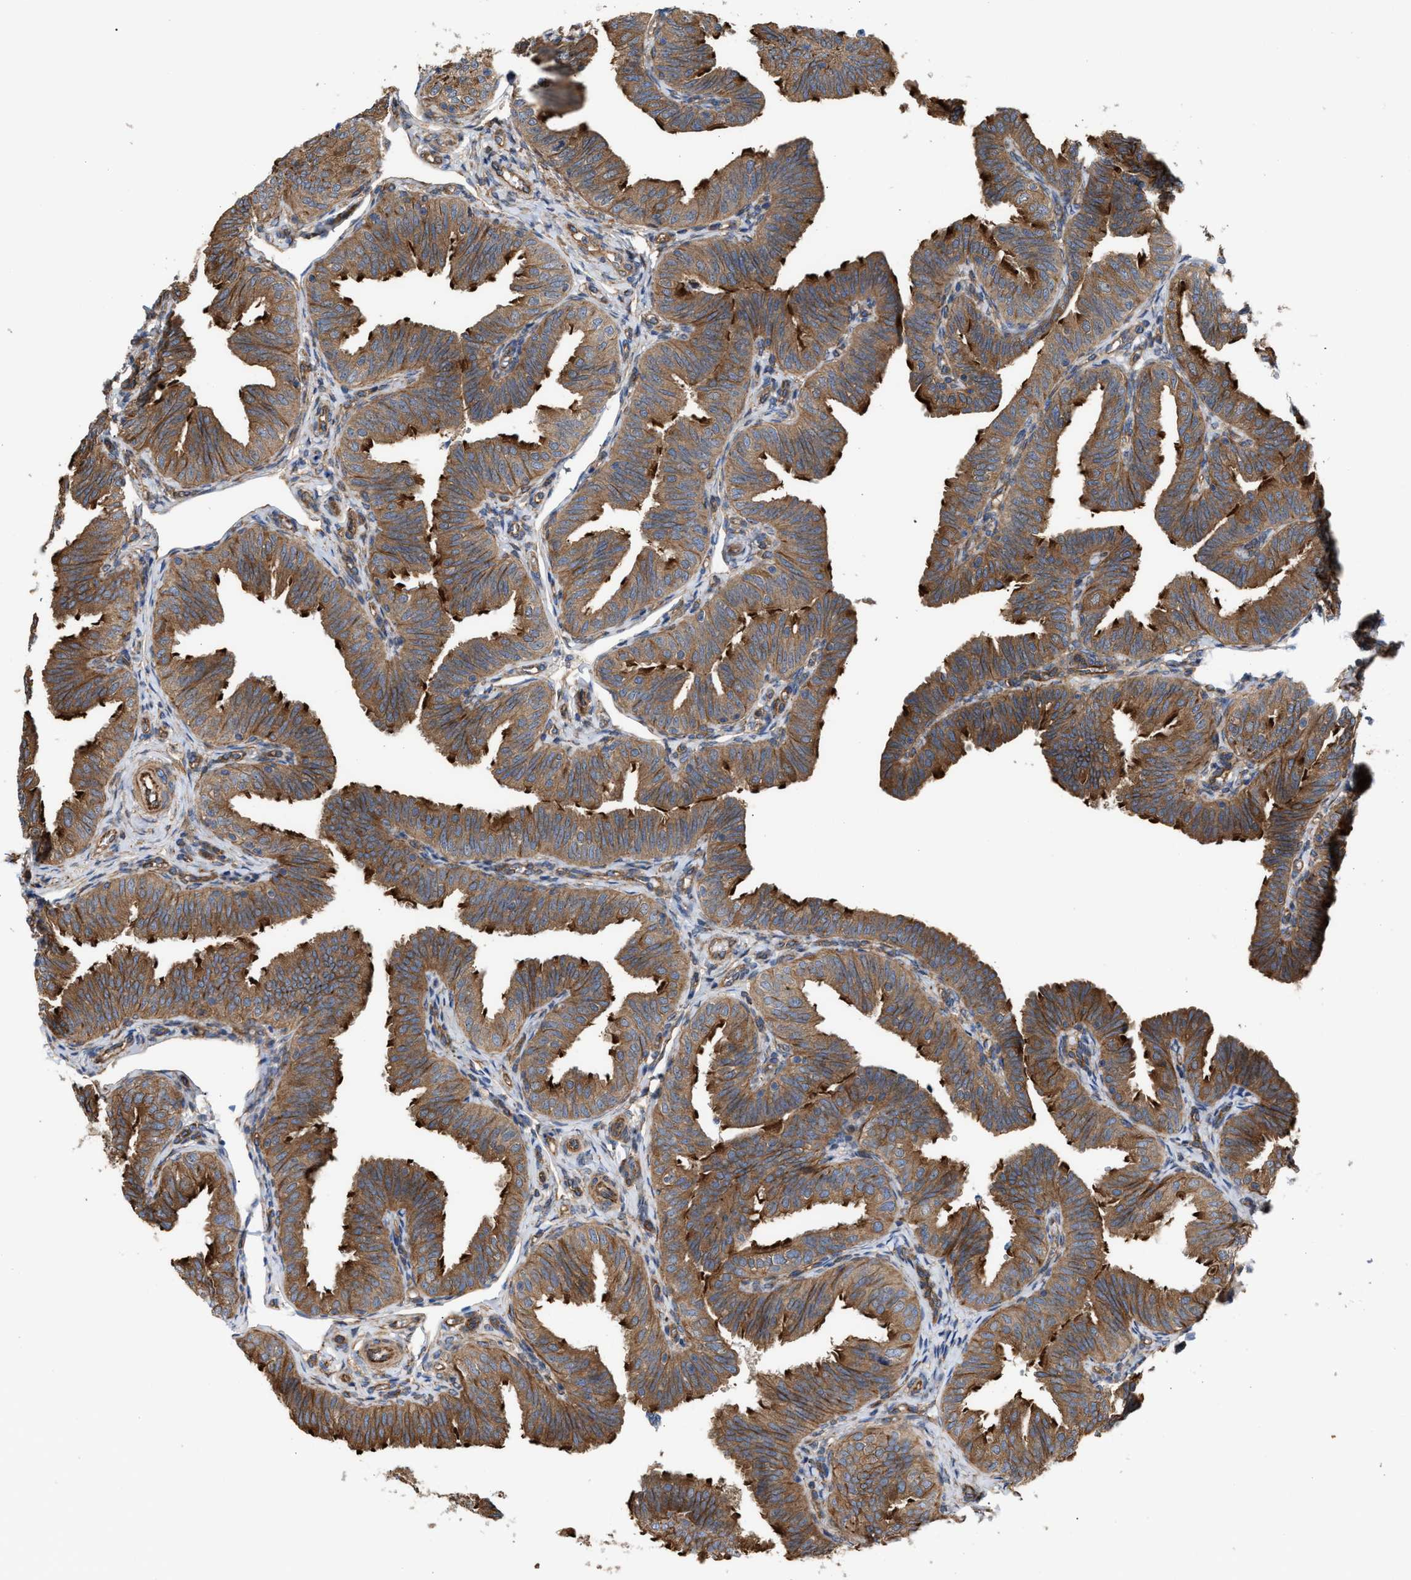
{"staining": {"intensity": "strong", "quantity": ">75%", "location": "cytoplasmic/membranous"}, "tissue": "fallopian tube", "cell_type": "Glandular cells", "image_type": "normal", "snomed": [{"axis": "morphology", "description": "Normal tissue, NOS"}, {"axis": "topography", "description": "Fallopian tube"}, {"axis": "topography", "description": "Placenta"}], "caption": "DAB (3,3'-diaminobenzidine) immunohistochemical staining of benign fallopian tube reveals strong cytoplasmic/membranous protein positivity in about >75% of glandular cells.", "gene": "EPS15L1", "patient": {"sex": "female", "age": 34}}